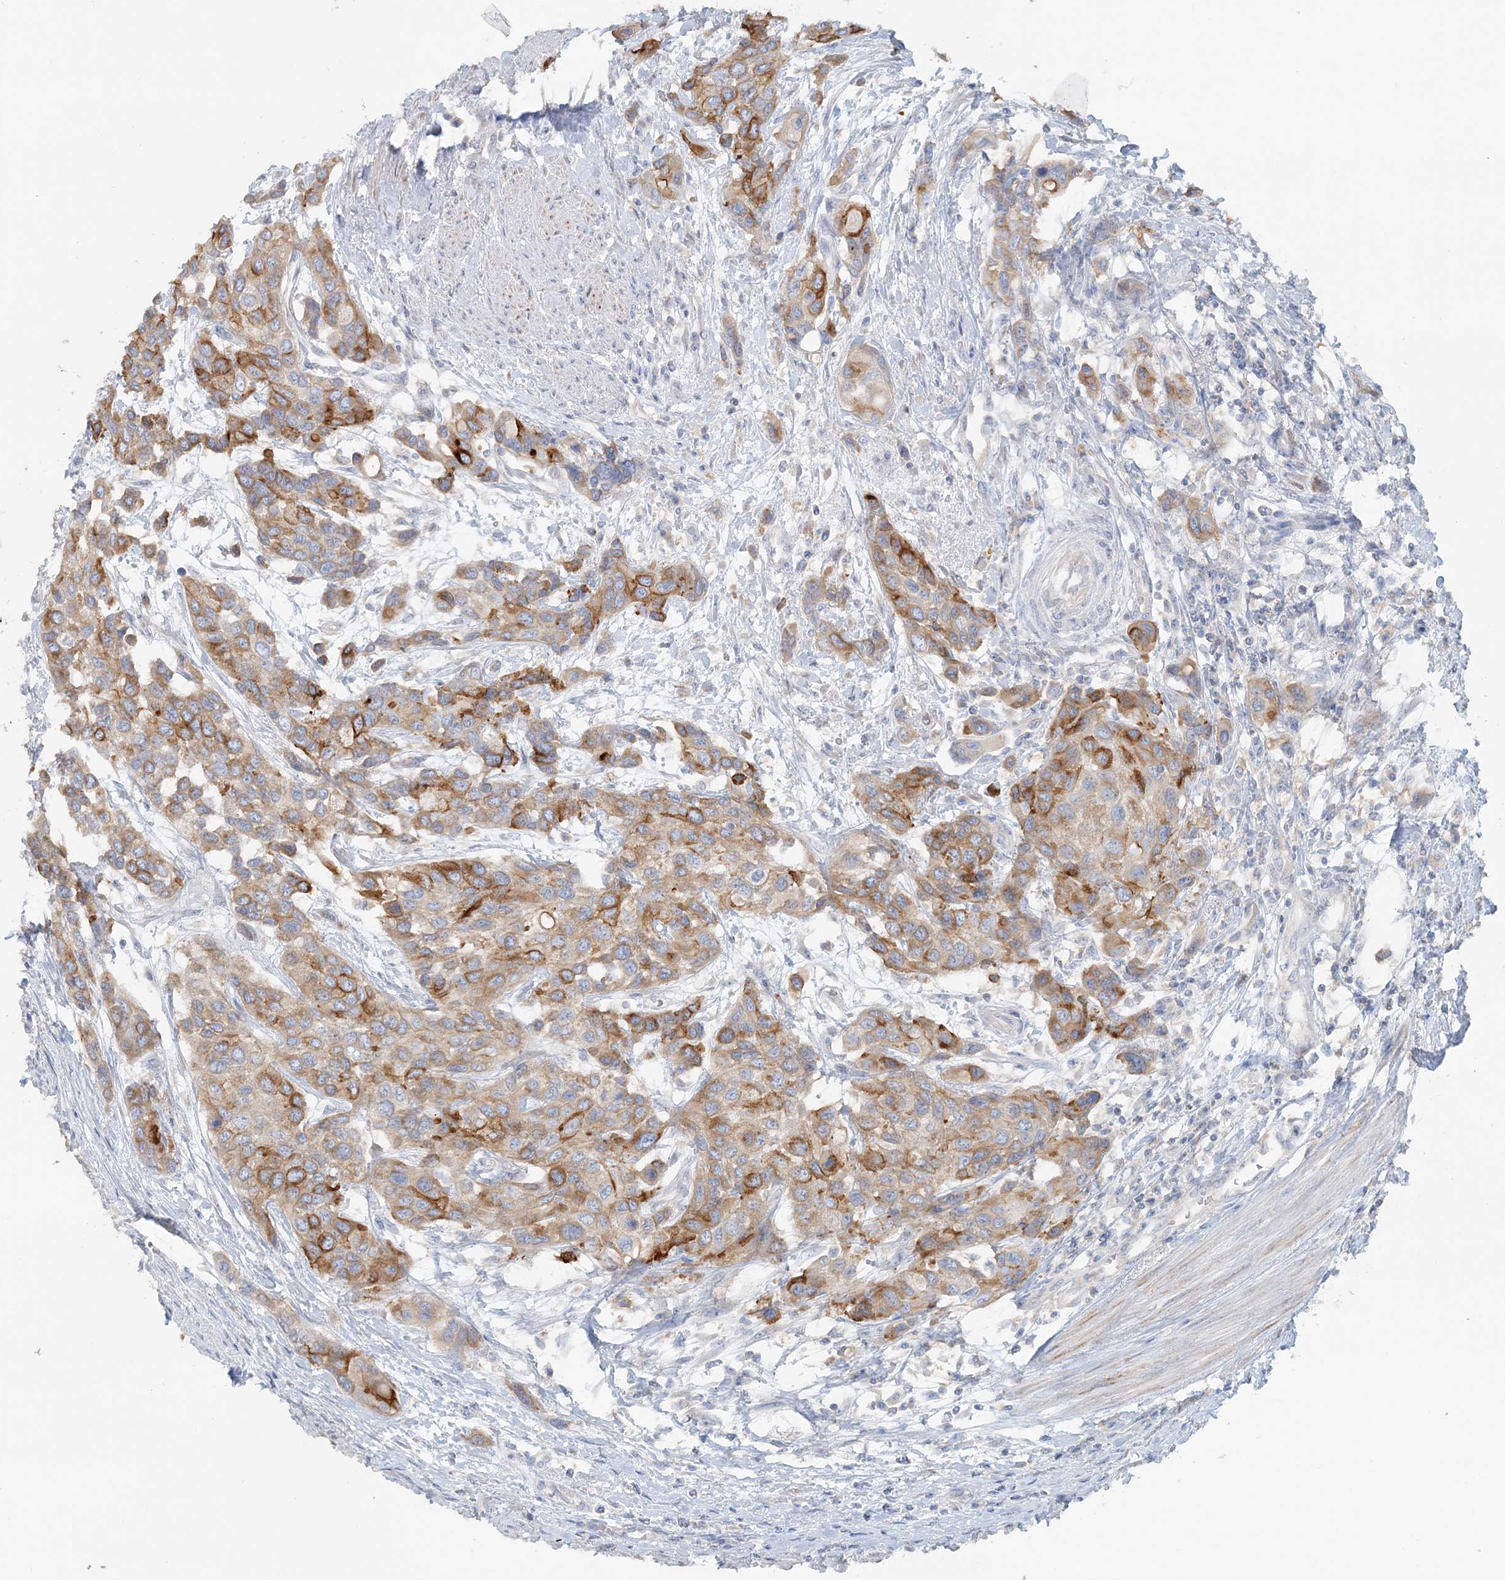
{"staining": {"intensity": "moderate", "quantity": ">75%", "location": "cytoplasmic/membranous"}, "tissue": "urothelial cancer", "cell_type": "Tumor cells", "image_type": "cancer", "snomed": [{"axis": "morphology", "description": "Normal tissue, NOS"}, {"axis": "morphology", "description": "Urothelial carcinoma, High grade"}, {"axis": "topography", "description": "Vascular tissue"}, {"axis": "topography", "description": "Urinary bladder"}], "caption": "Urothelial cancer stained with a brown dye reveals moderate cytoplasmic/membranous positive positivity in approximately >75% of tumor cells.", "gene": "TBC1D5", "patient": {"sex": "female", "age": 56}}